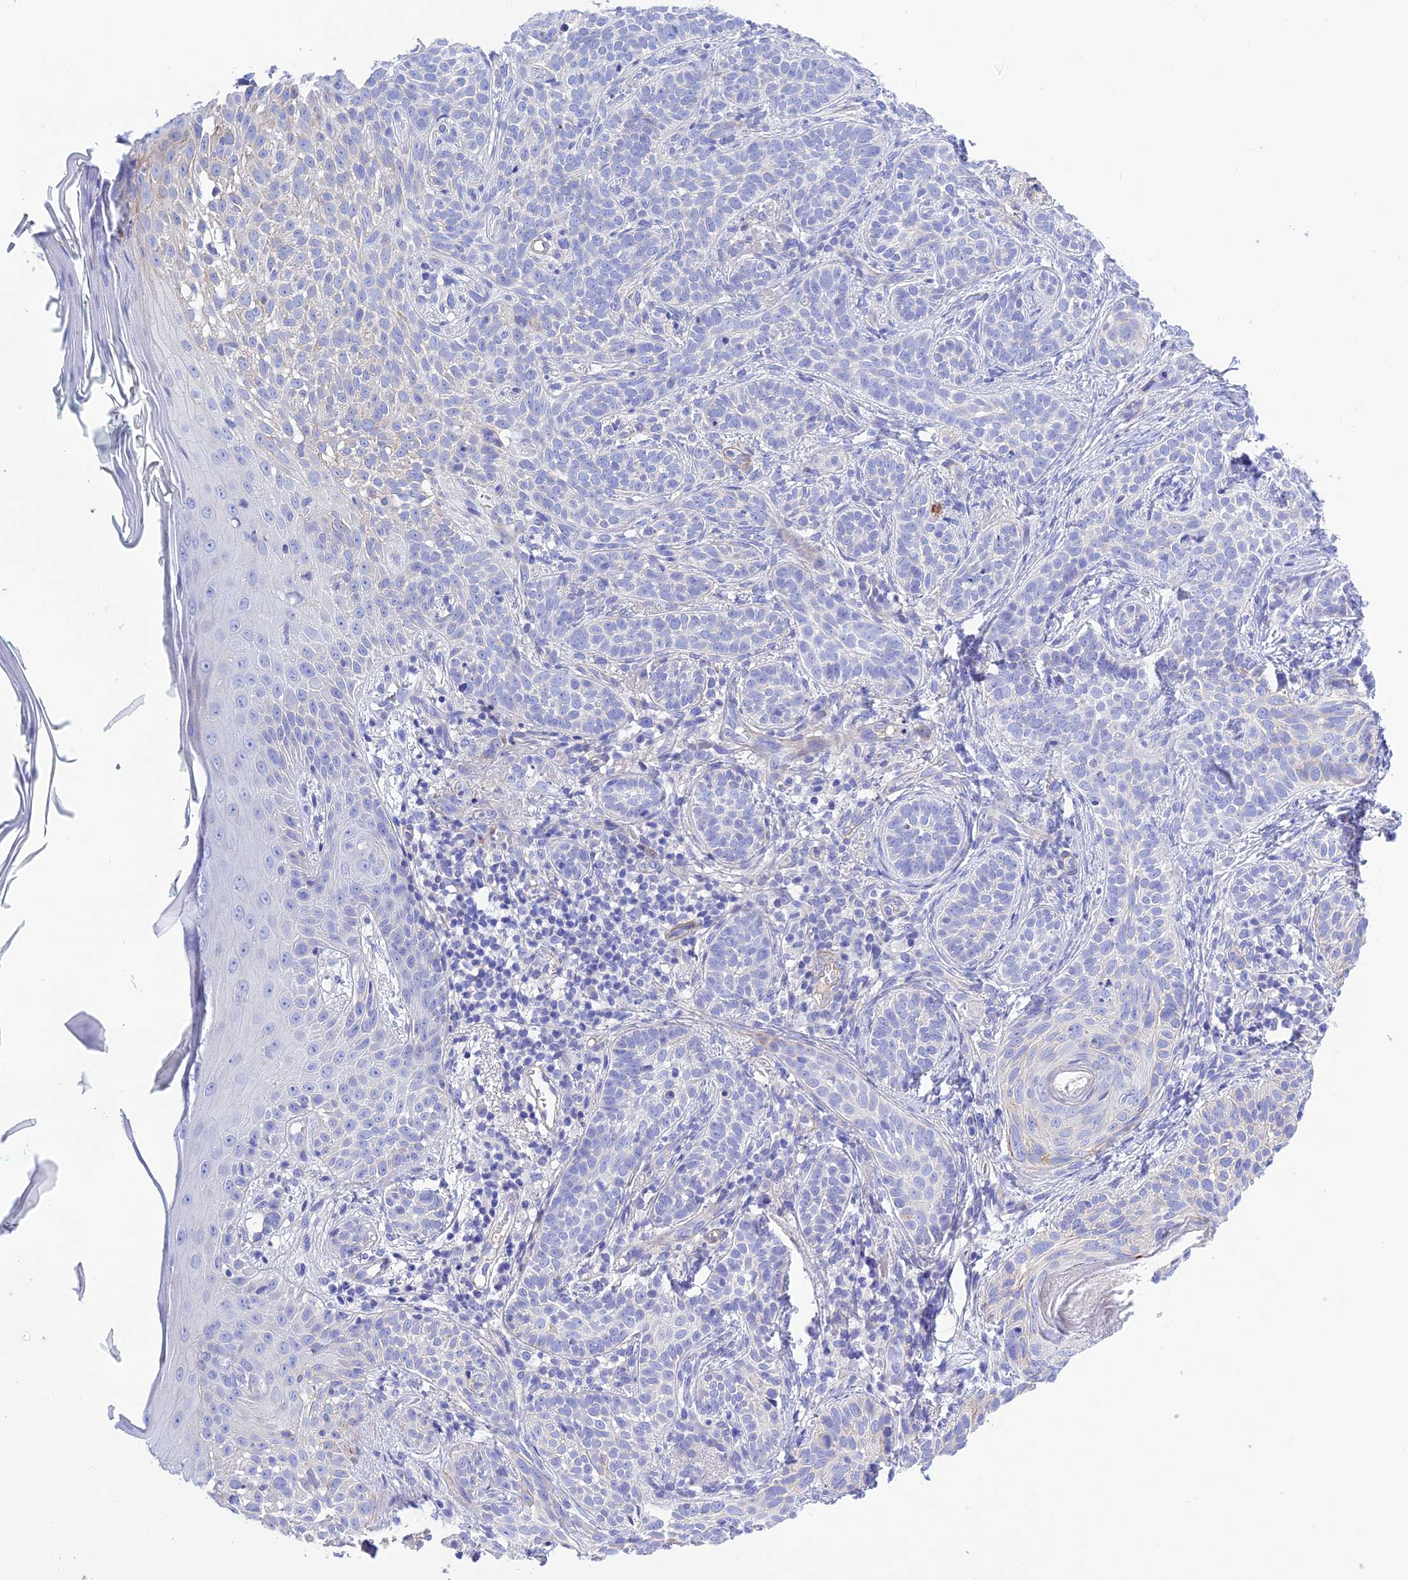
{"staining": {"intensity": "negative", "quantity": "none", "location": "none"}, "tissue": "skin cancer", "cell_type": "Tumor cells", "image_type": "cancer", "snomed": [{"axis": "morphology", "description": "Basal cell carcinoma"}, {"axis": "topography", "description": "Skin"}], "caption": "There is no significant positivity in tumor cells of basal cell carcinoma (skin).", "gene": "FRA10AC1", "patient": {"sex": "male", "age": 71}}